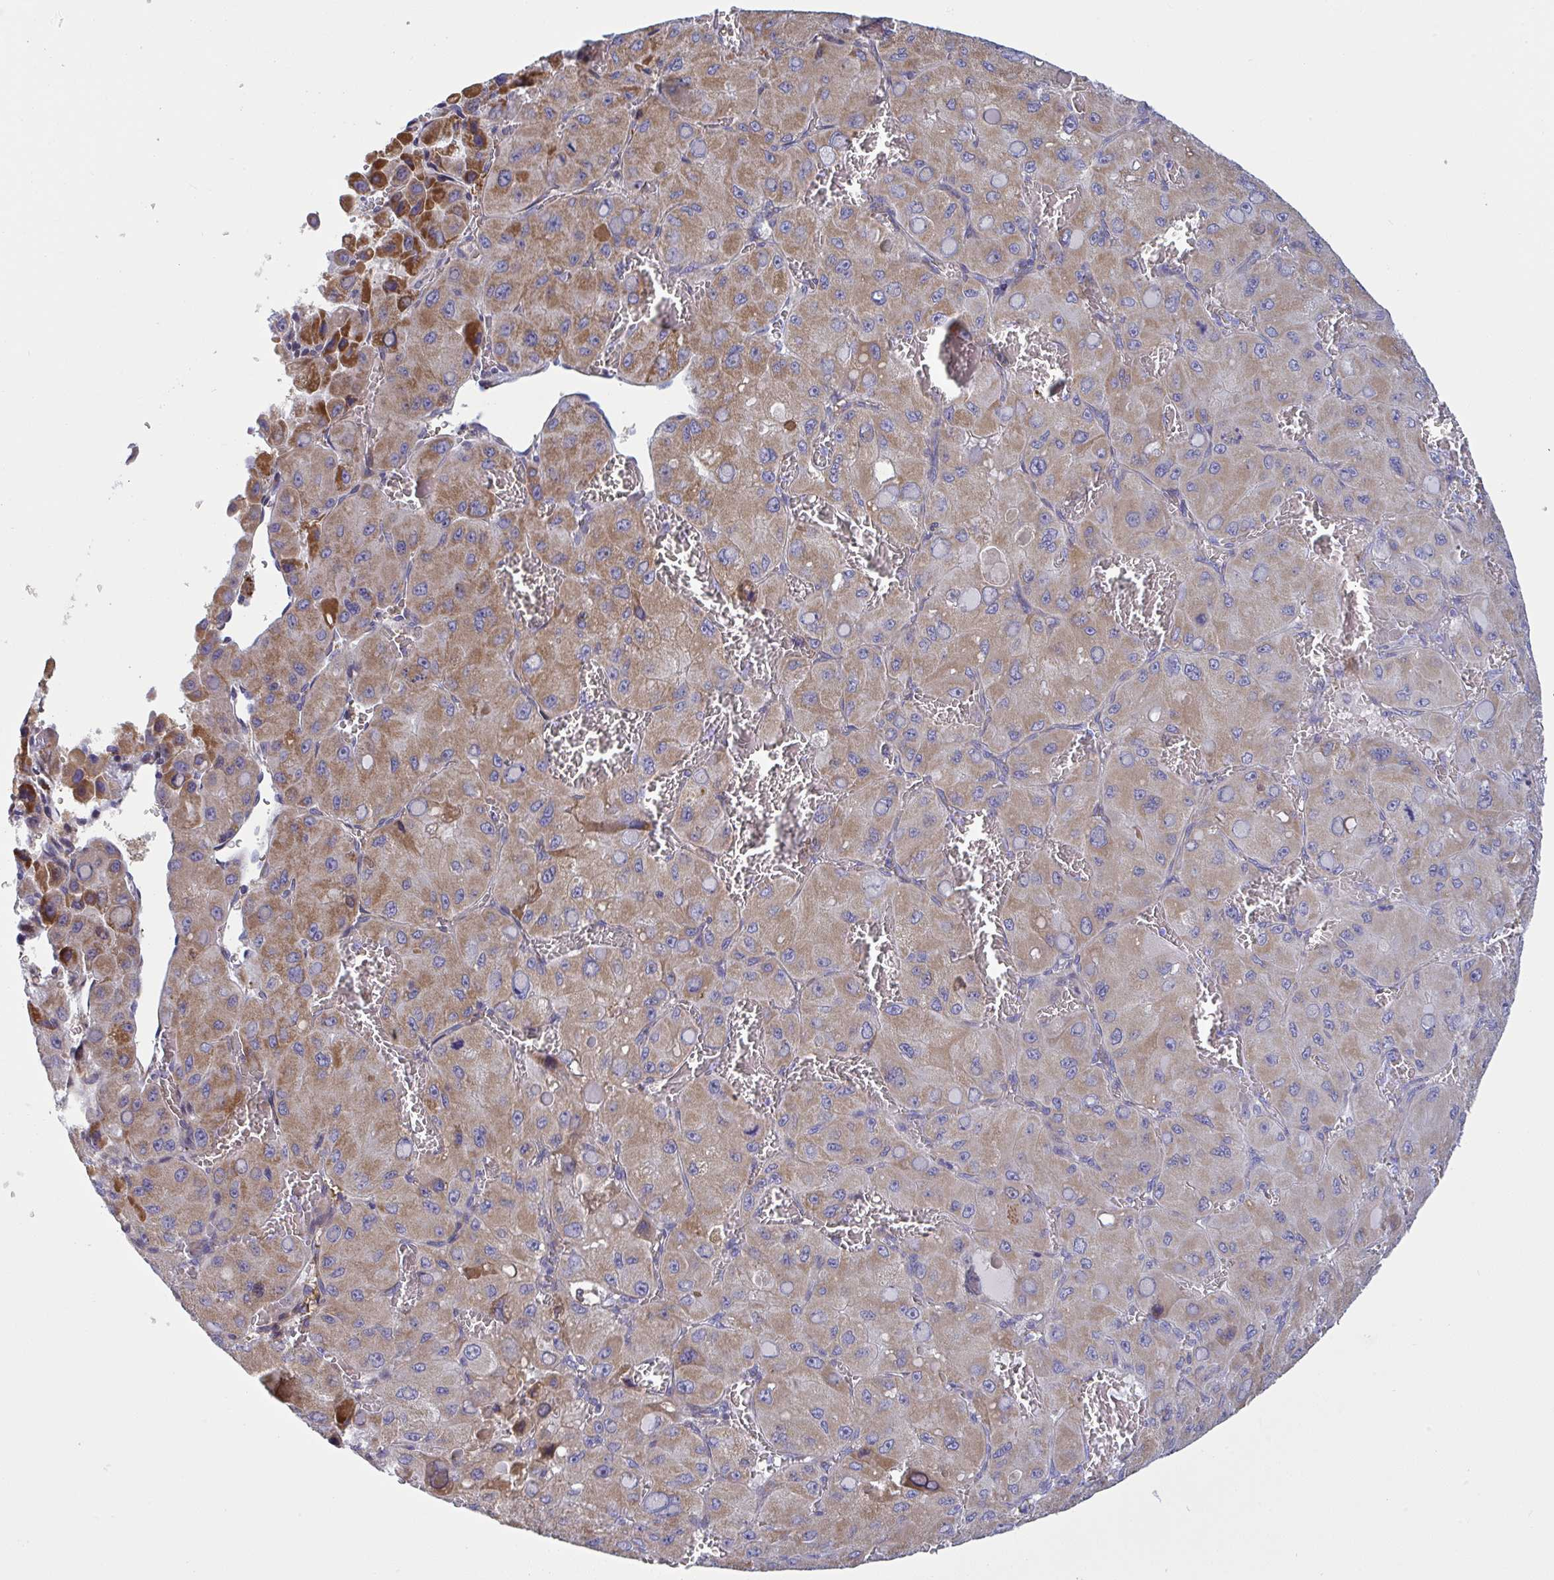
{"staining": {"intensity": "moderate", "quantity": "25%-75%", "location": "cytoplasmic/membranous"}, "tissue": "liver cancer", "cell_type": "Tumor cells", "image_type": "cancer", "snomed": [{"axis": "morphology", "description": "Carcinoma, Hepatocellular, NOS"}, {"axis": "topography", "description": "Liver"}], "caption": "There is medium levels of moderate cytoplasmic/membranous positivity in tumor cells of liver cancer (hepatocellular carcinoma), as demonstrated by immunohistochemical staining (brown color).", "gene": "NTN1", "patient": {"sex": "male", "age": 27}}